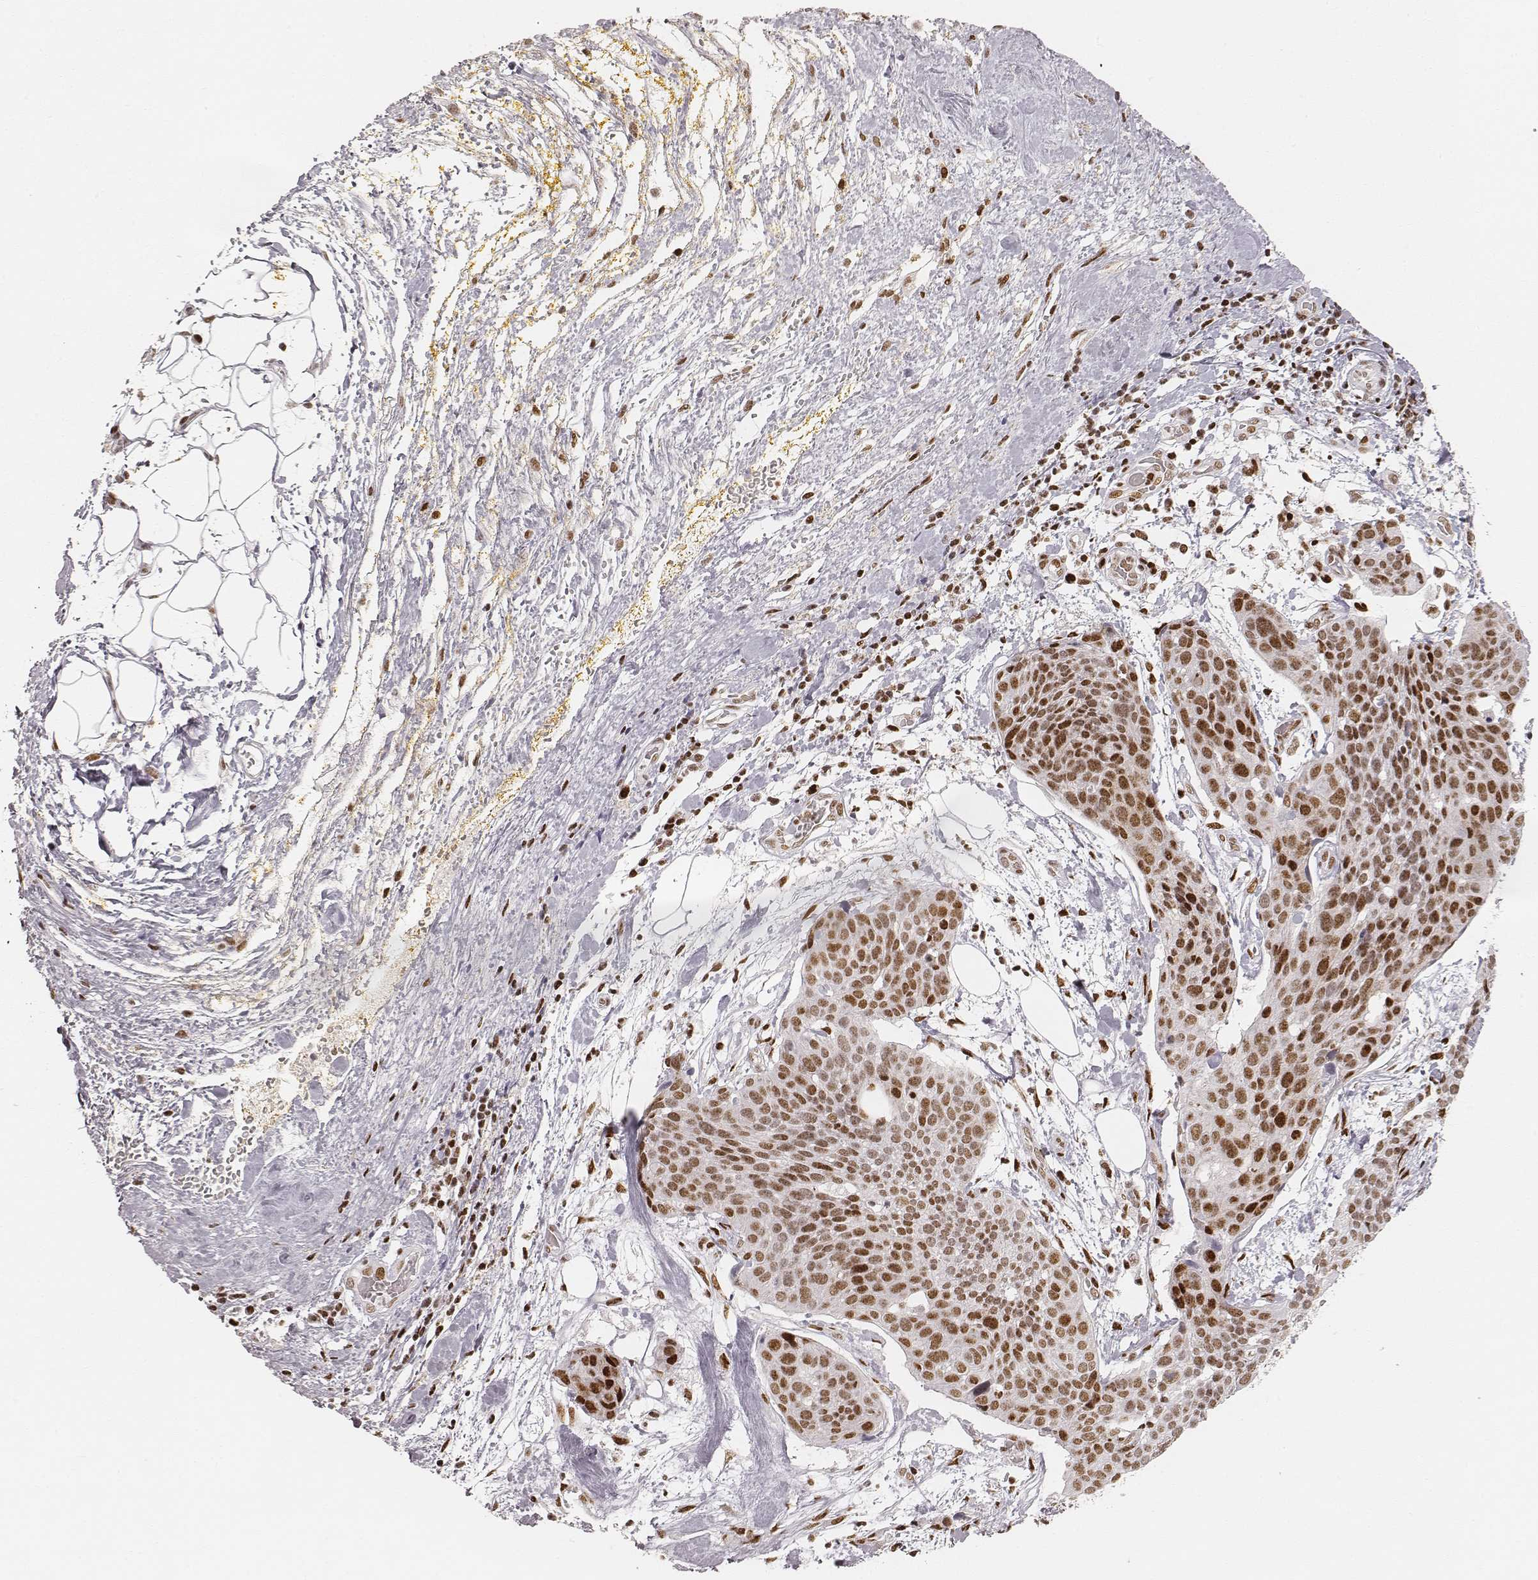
{"staining": {"intensity": "moderate", "quantity": ">75%", "location": "nuclear"}, "tissue": "cervical cancer", "cell_type": "Tumor cells", "image_type": "cancer", "snomed": [{"axis": "morphology", "description": "Squamous cell carcinoma, NOS"}, {"axis": "topography", "description": "Cervix"}], "caption": "A histopathology image of cervical cancer (squamous cell carcinoma) stained for a protein demonstrates moderate nuclear brown staining in tumor cells. (IHC, brightfield microscopy, high magnification).", "gene": "HNRNPC", "patient": {"sex": "female", "age": 39}}